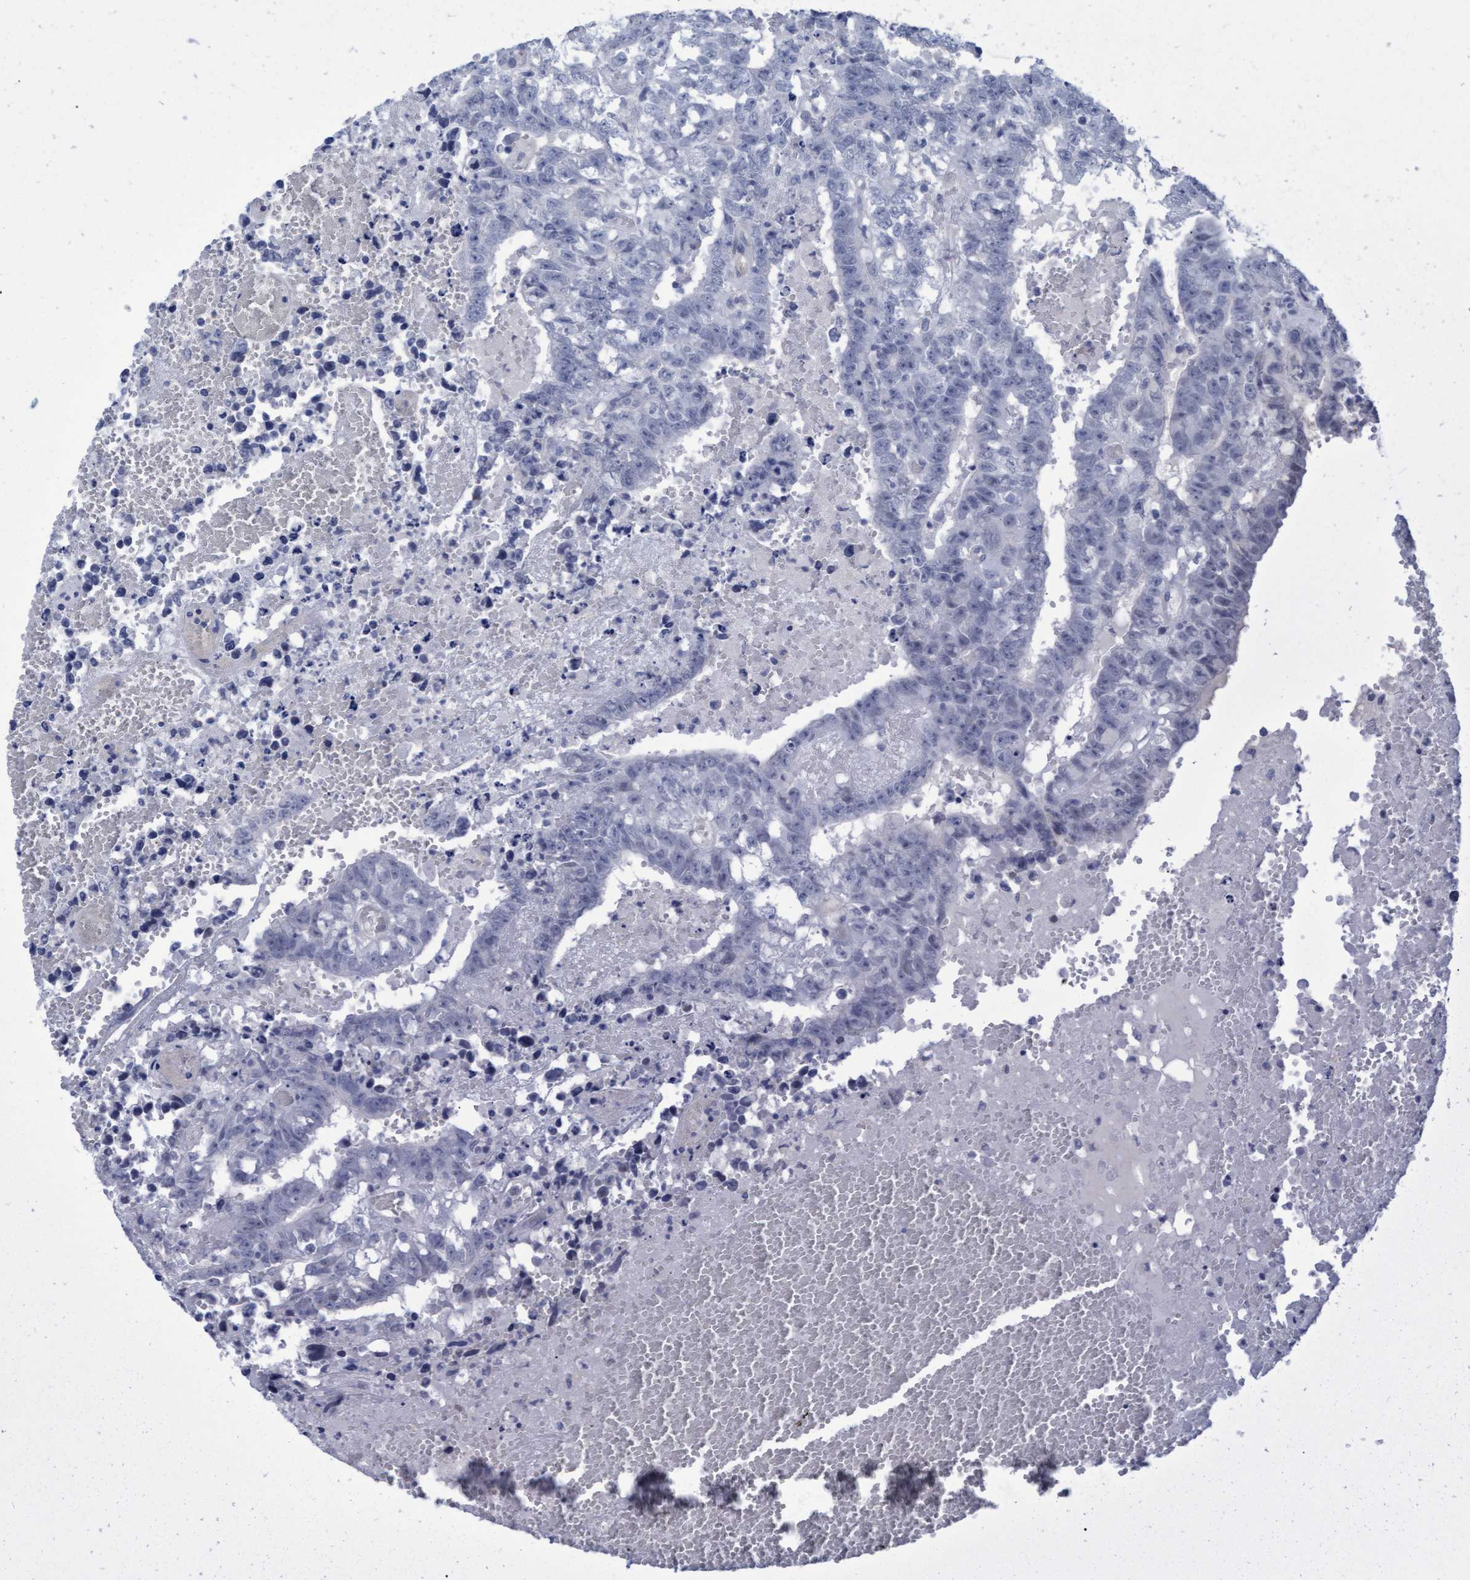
{"staining": {"intensity": "negative", "quantity": "none", "location": "none"}, "tissue": "testis cancer", "cell_type": "Tumor cells", "image_type": "cancer", "snomed": [{"axis": "morphology", "description": "Carcinoma, Embryonal, NOS"}, {"axis": "topography", "description": "Testis"}], "caption": "A histopathology image of human testis cancer is negative for staining in tumor cells.", "gene": "PROCA1", "patient": {"sex": "male", "age": 25}}